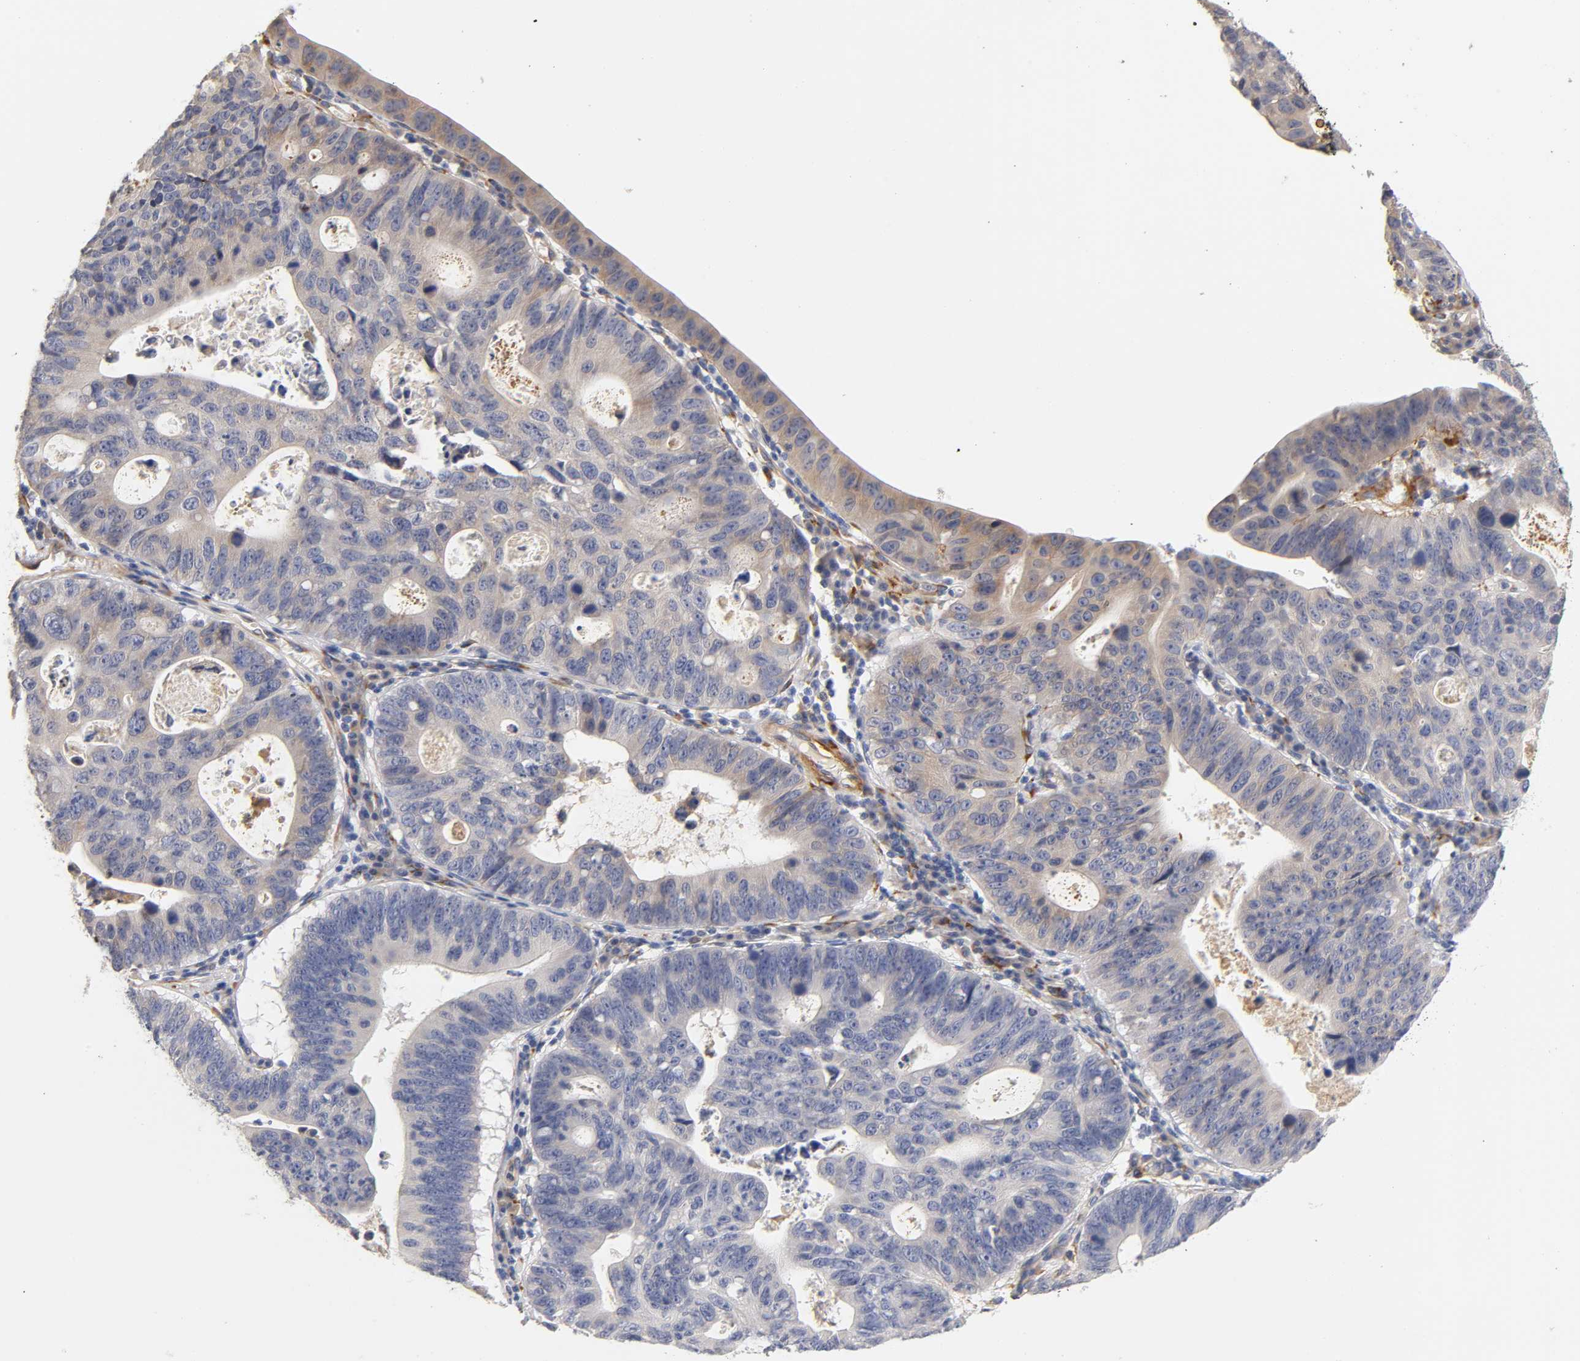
{"staining": {"intensity": "weak", "quantity": "<25%", "location": "cytoplasmic/membranous"}, "tissue": "stomach cancer", "cell_type": "Tumor cells", "image_type": "cancer", "snomed": [{"axis": "morphology", "description": "Adenocarcinoma, NOS"}, {"axis": "topography", "description": "Stomach"}], "caption": "A photomicrograph of adenocarcinoma (stomach) stained for a protein demonstrates no brown staining in tumor cells.", "gene": "LAMB1", "patient": {"sex": "male", "age": 59}}